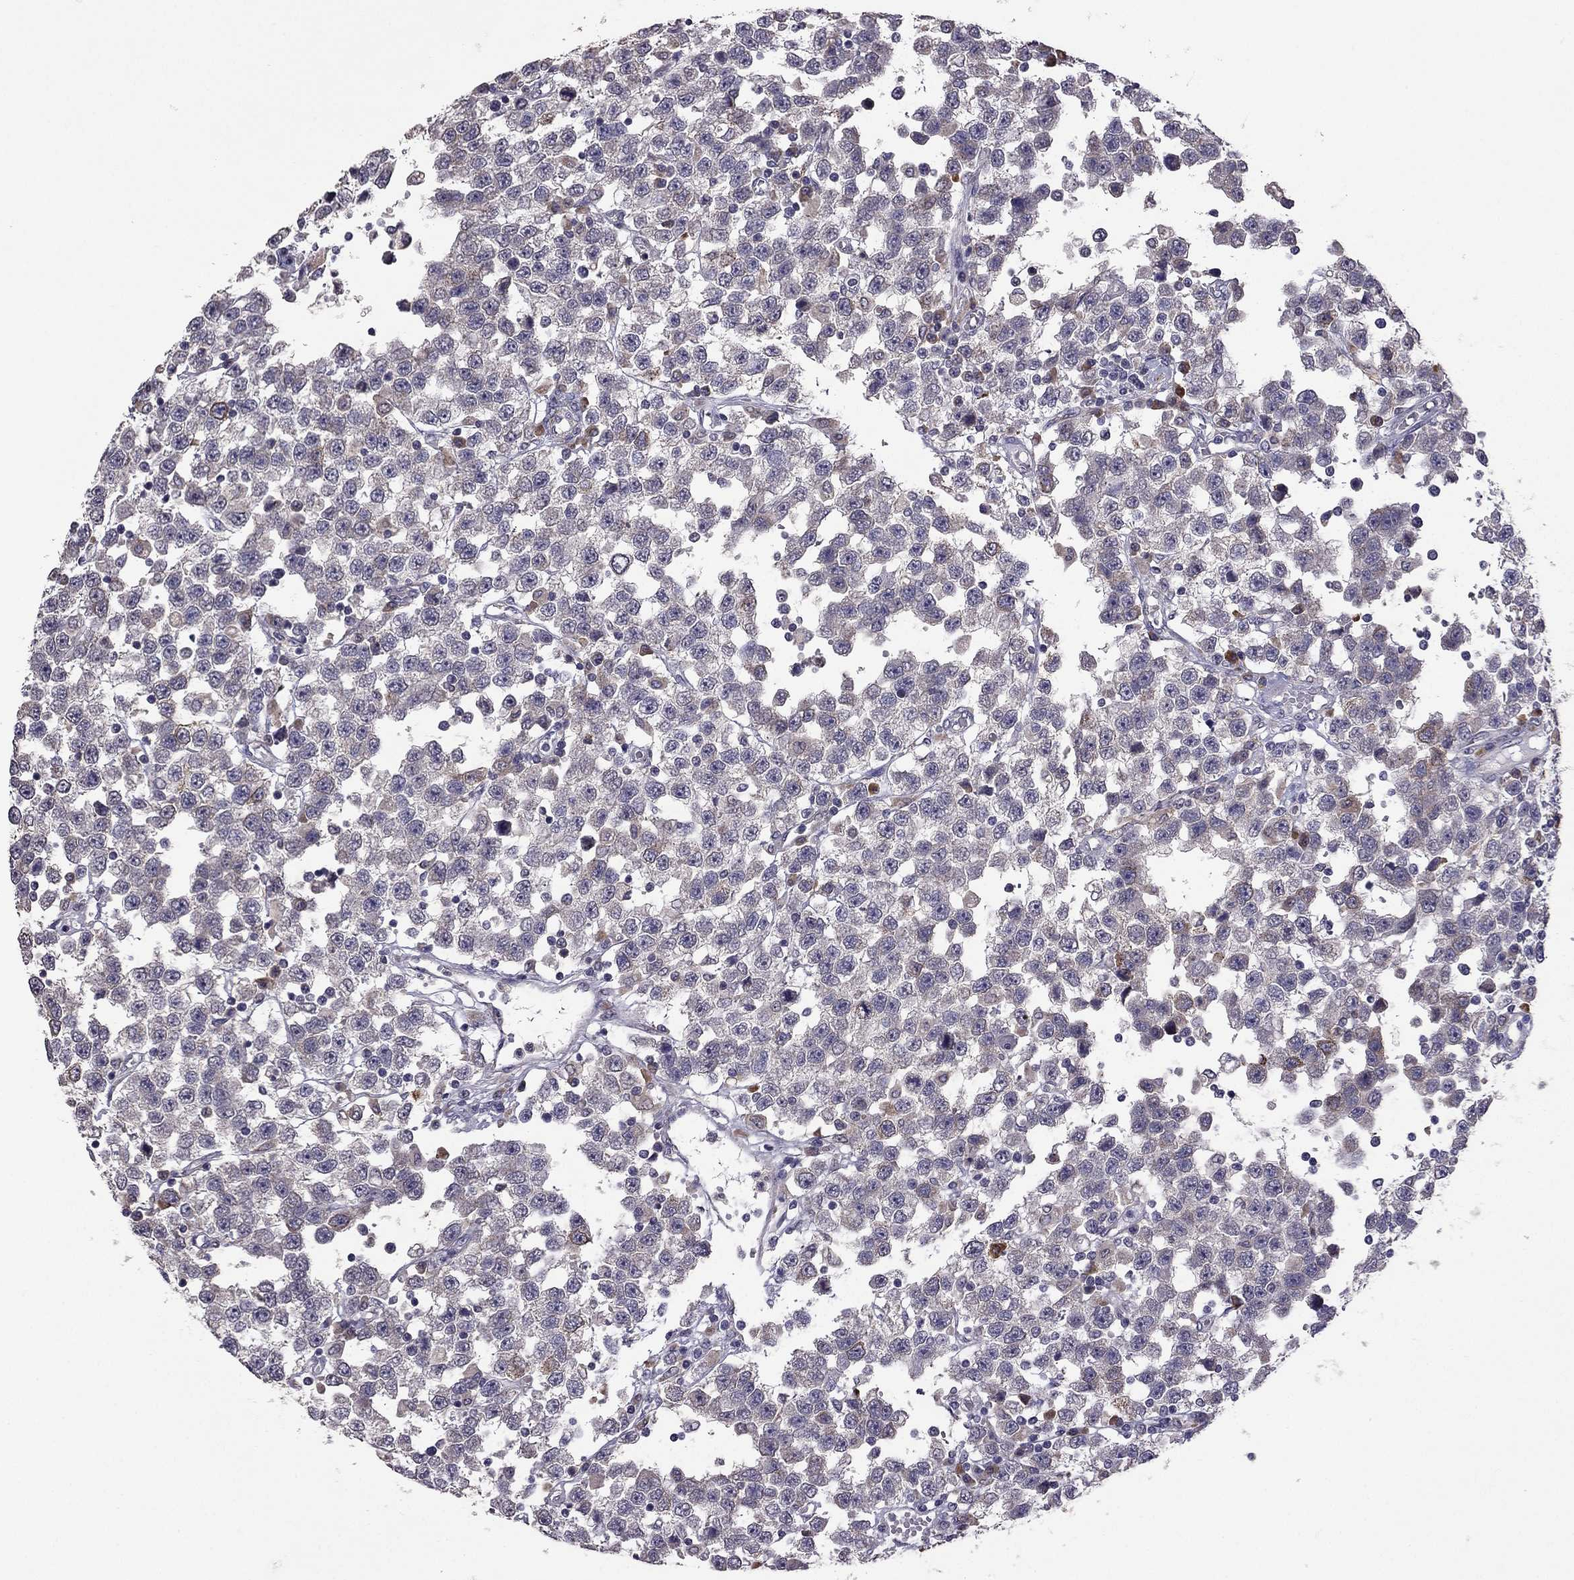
{"staining": {"intensity": "negative", "quantity": "none", "location": "none"}, "tissue": "testis cancer", "cell_type": "Tumor cells", "image_type": "cancer", "snomed": [{"axis": "morphology", "description": "Seminoma, NOS"}, {"axis": "topography", "description": "Testis"}], "caption": "Tumor cells show no significant protein expression in testis cancer.", "gene": "CDH9", "patient": {"sex": "male", "age": 34}}